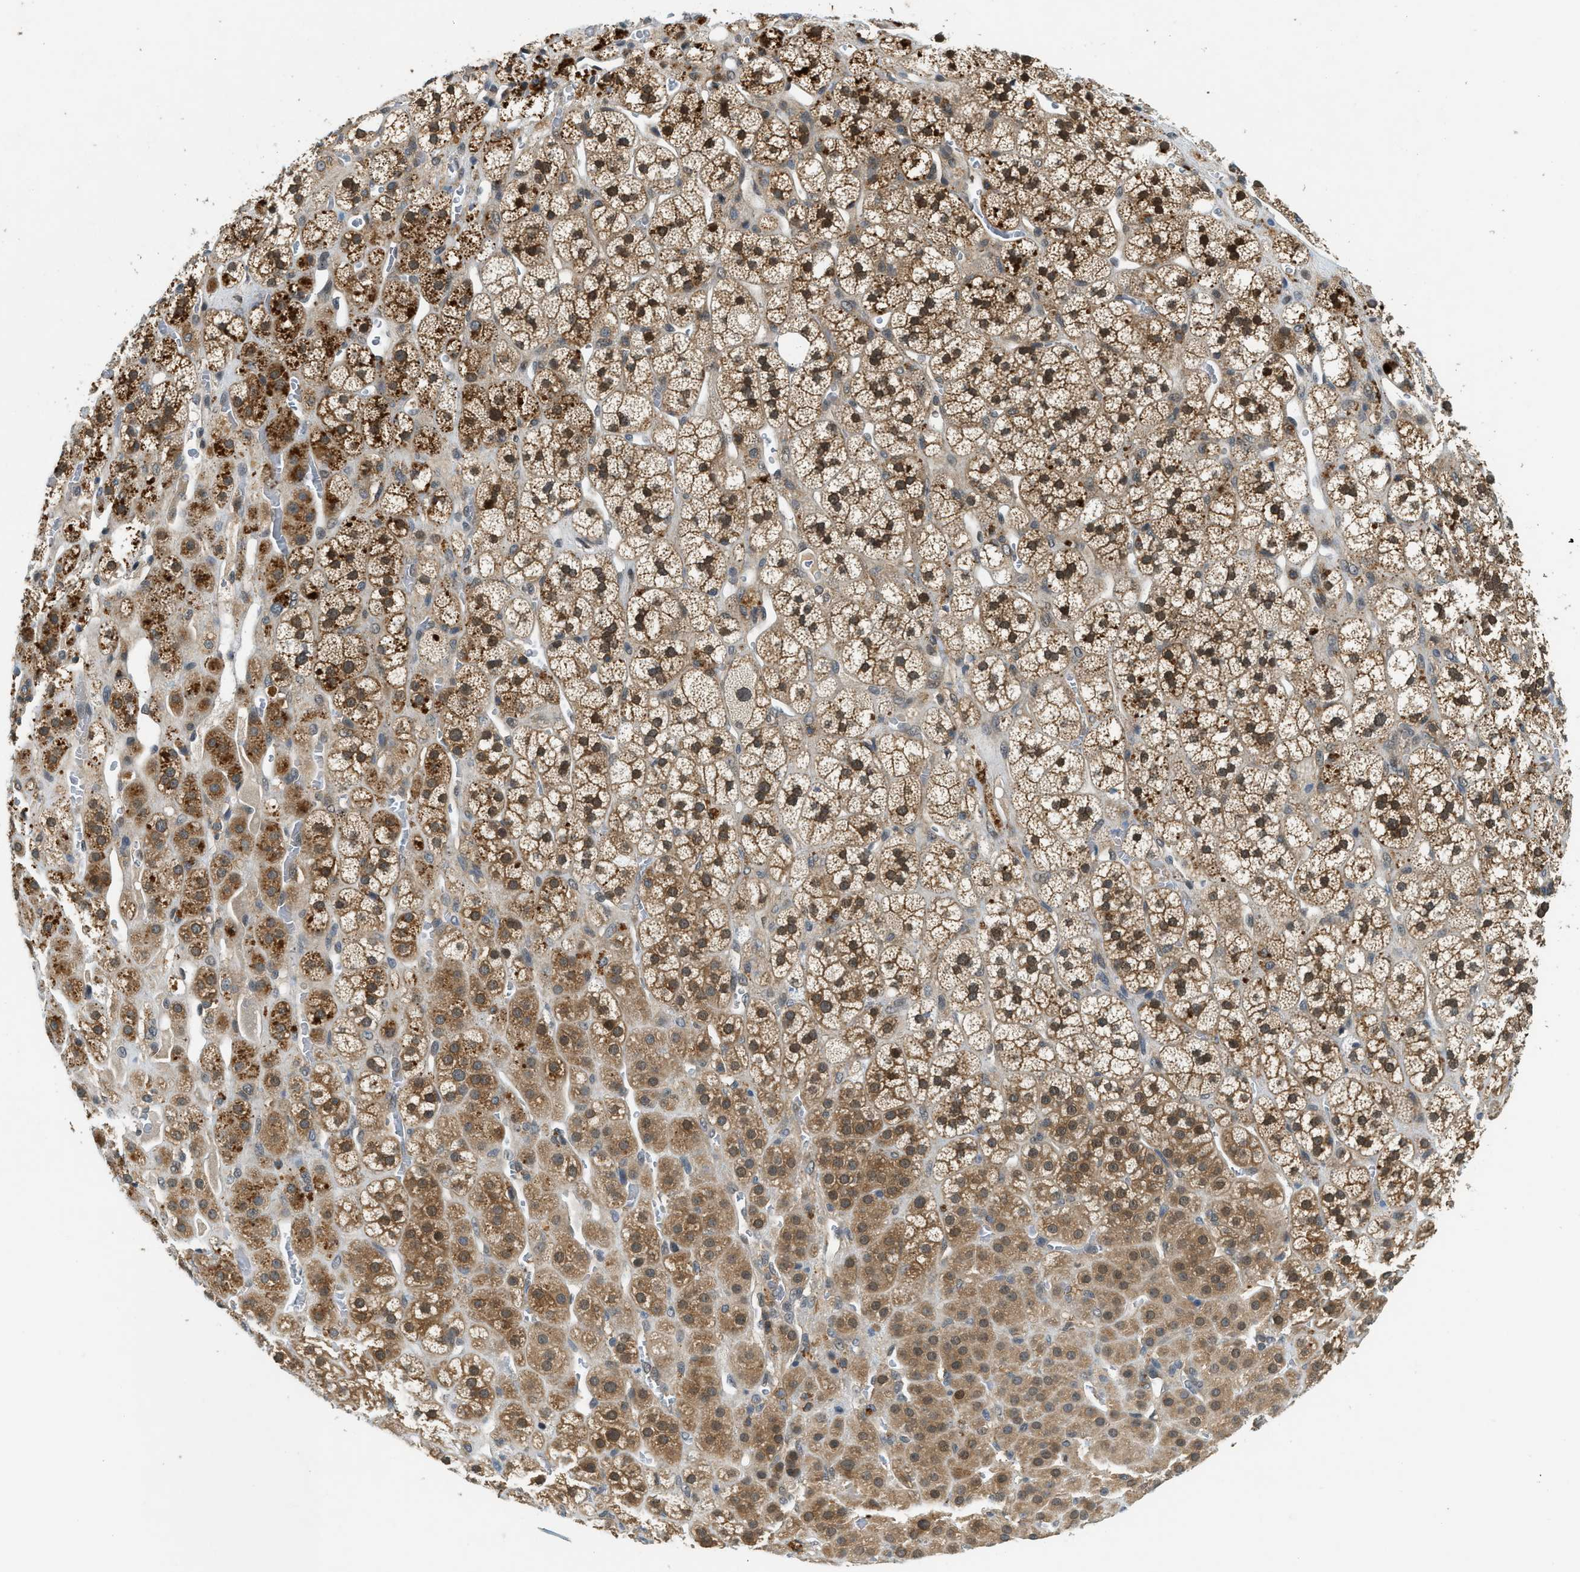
{"staining": {"intensity": "strong", "quantity": ">75%", "location": "cytoplasmic/membranous,nuclear"}, "tissue": "adrenal gland", "cell_type": "Glandular cells", "image_type": "normal", "snomed": [{"axis": "morphology", "description": "Normal tissue, NOS"}, {"axis": "topography", "description": "Adrenal gland"}], "caption": "About >75% of glandular cells in unremarkable human adrenal gland demonstrate strong cytoplasmic/membranous,nuclear protein positivity as visualized by brown immunohistochemical staining.", "gene": "GMPPB", "patient": {"sex": "male", "age": 56}}